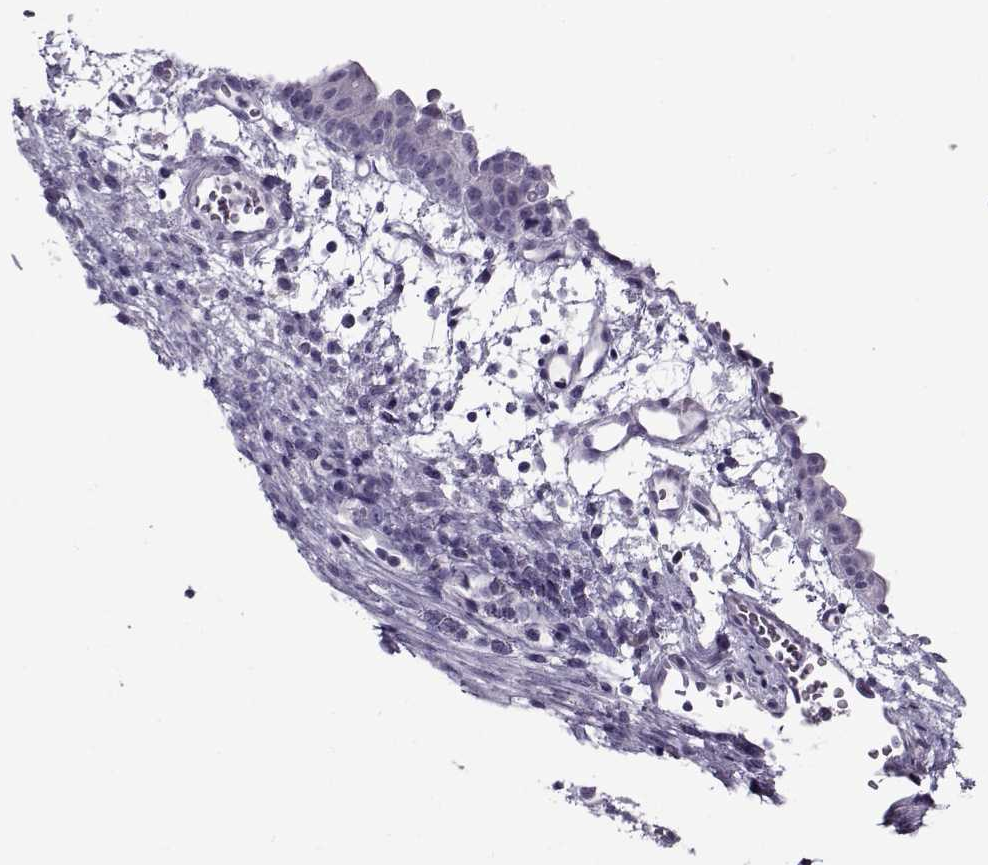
{"staining": {"intensity": "negative", "quantity": "none", "location": "none"}, "tissue": "urothelial cancer", "cell_type": "Tumor cells", "image_type": "cancer", "snomed": [{"axis": "morphology", "description": "Urothelial carcinoma, High grade"}, {"axis": "topography", "description": "Urinary bladder"}], "caption": "Immunohistochemistry photomicrograph of human urothelial cancer stained for a protein (brown), which shows no expression in tumor cells.", "gene": "GAGE2A", "patient": {"sex": "male", "age": 60}}